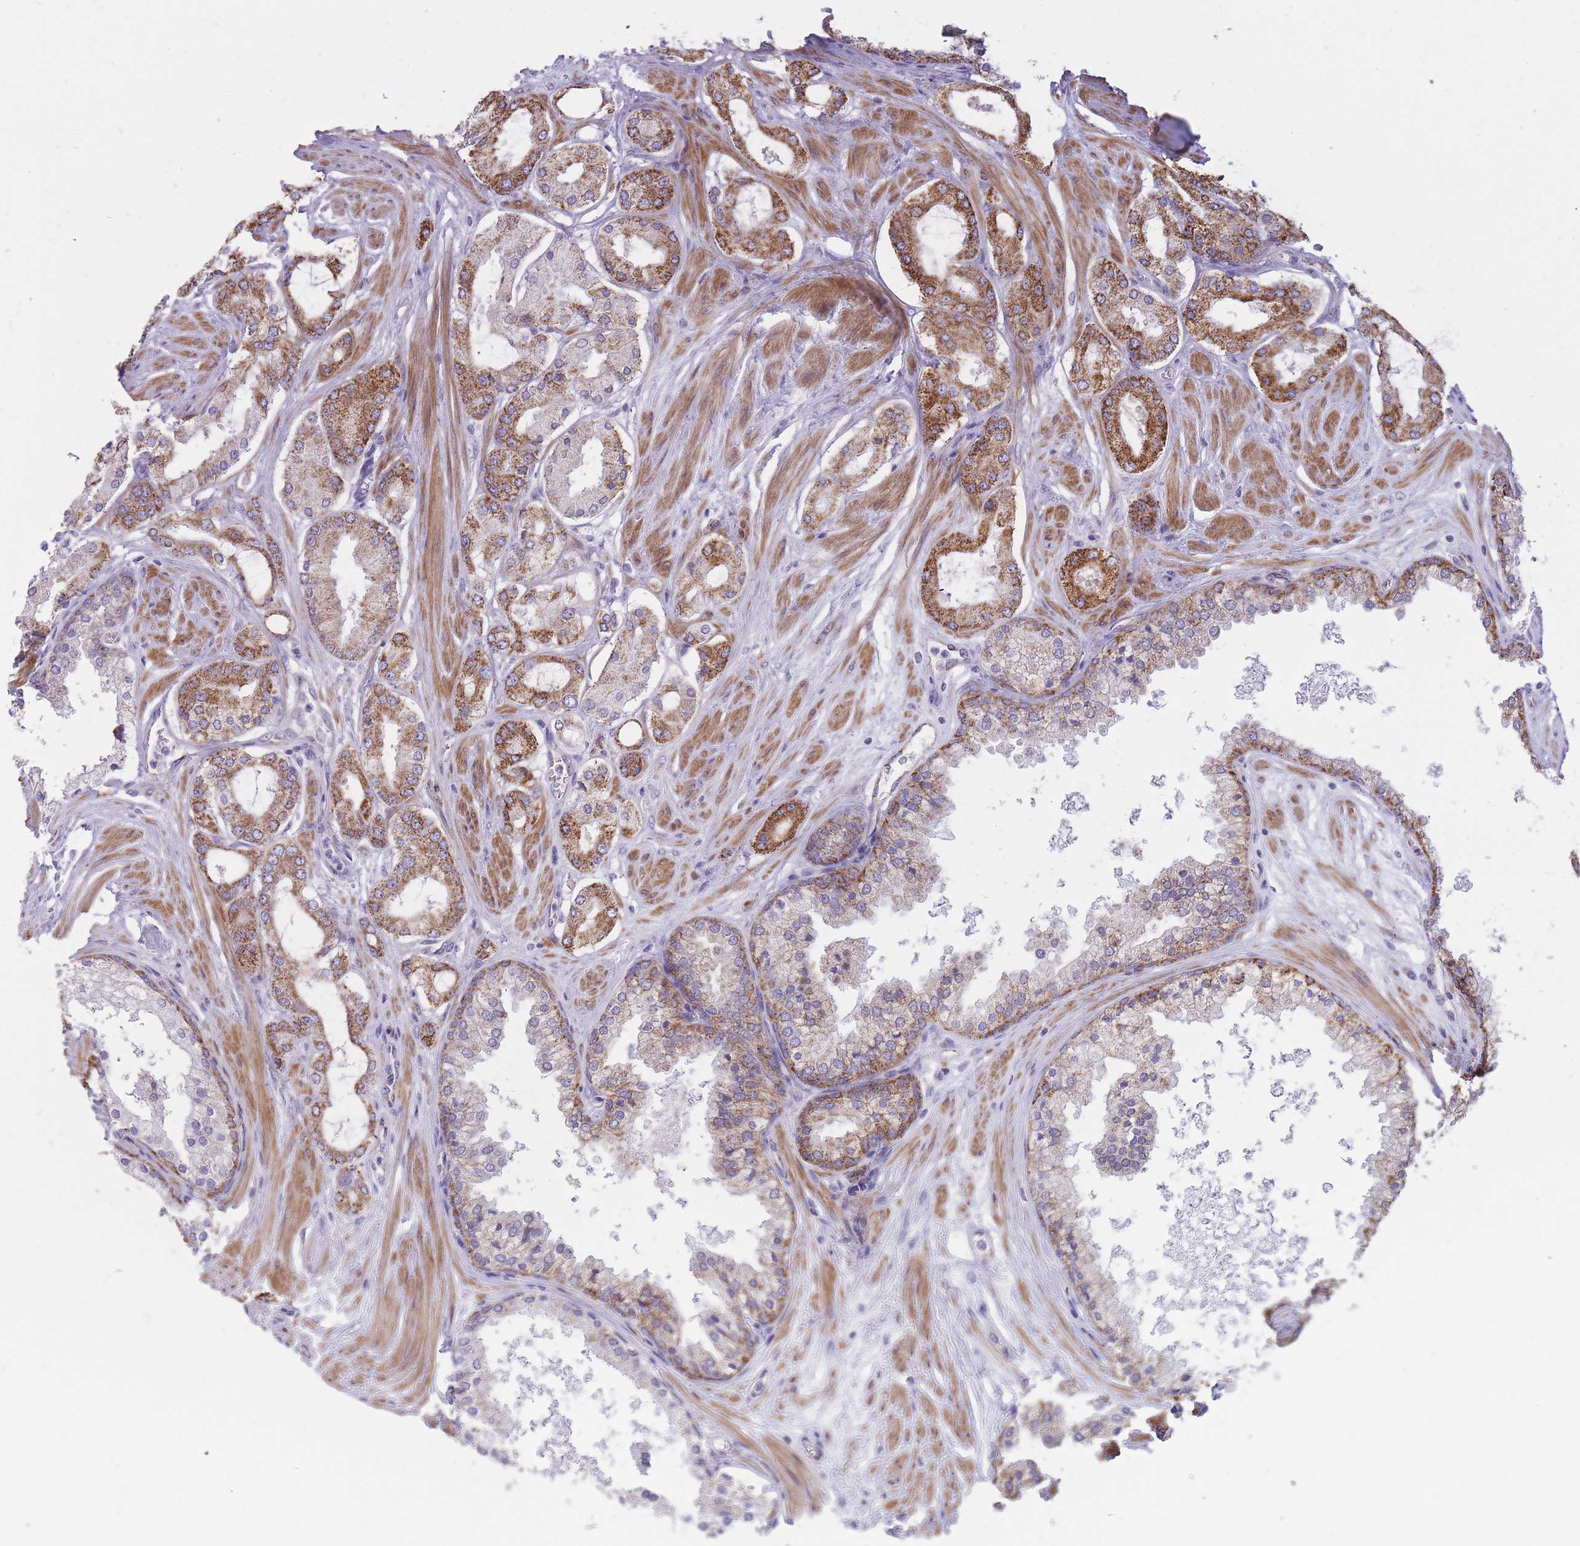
{"staining": {"intensity": "moderate", "quantity": "25%-75%", "location": "cytoplasmic/membranous"}, "tissue": "prostate cancer", "cell_type": "Tumor cells", "image_type": "cancer", "snomed": [{"axis": "morphology", "description": "Adenocarcinoma, Low grade"}, {"axis": "topography", "description": "Prostate"}], "caption": "Prostate cancer (adenocarcinoma (low-grade)) stained with a protein marker exhibits moderate staining in tumor cells.", "gene": "RNF170", "patient": {"sex": "male", "age": 42}}